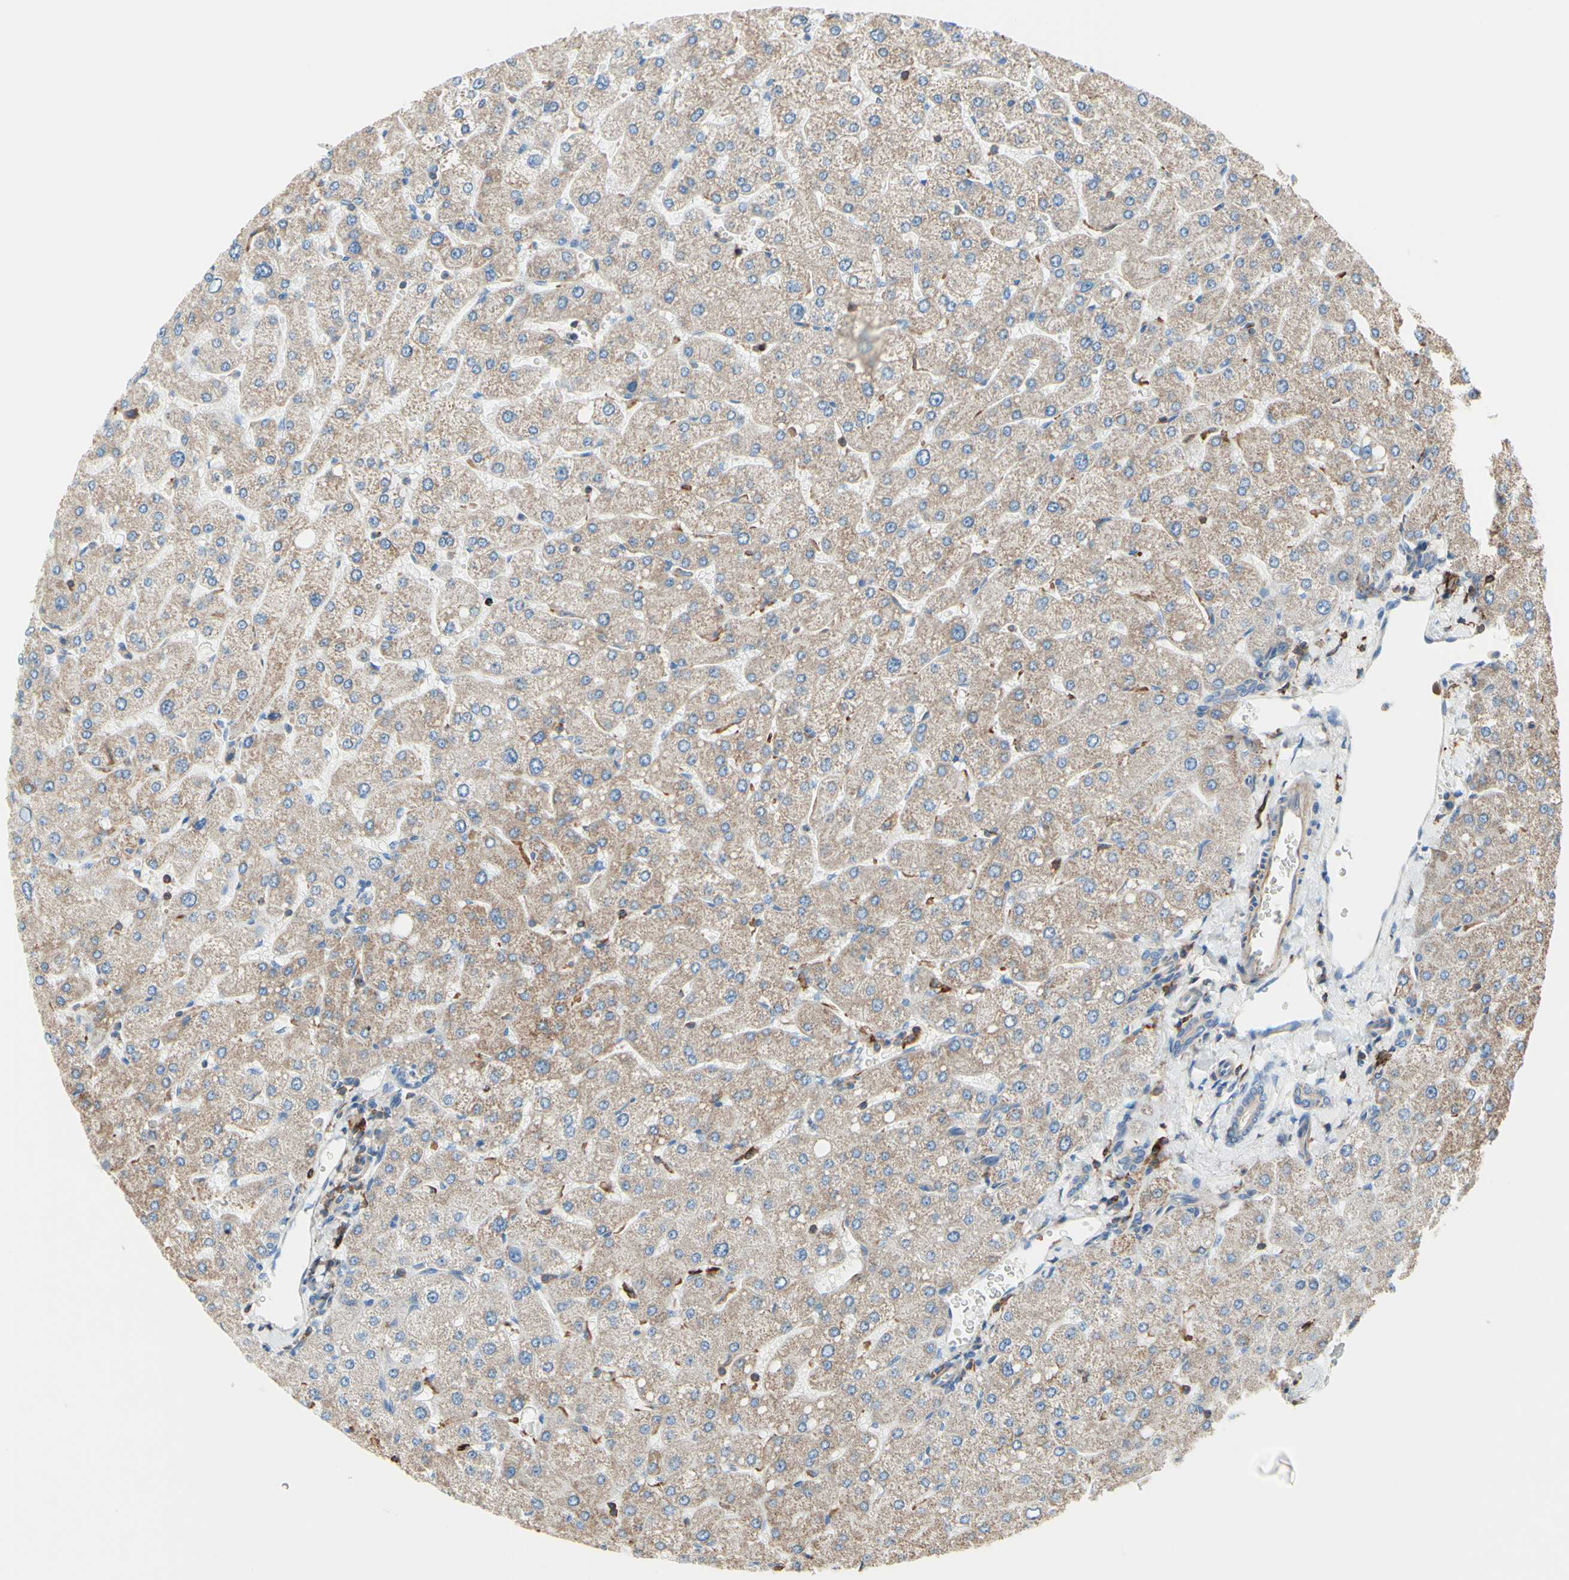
{"staining": {"intensity": "weak", "quantity": ">75%", "location": "cytoplasmic/membranous"}, "tissue": "liver", "cell_type": "Cholangiocytes", "image_type": "normal", "snomed": [{"axis": "morphology", "description": "Normal tissue, NOS"}, {"axis": "topography", "description": "Liver"}], "caption": "Protein expression analysis of normal human liver reveals weak cytoplasmic/membranous staining in about >75% of cholangiocytes. Using DAB (brown) and hematoxylin (blue) stains, captured at high magnification using brightfield microscopy.", "gene": "SEMA4C", "patient": {"sex": "male", "age": 55}}